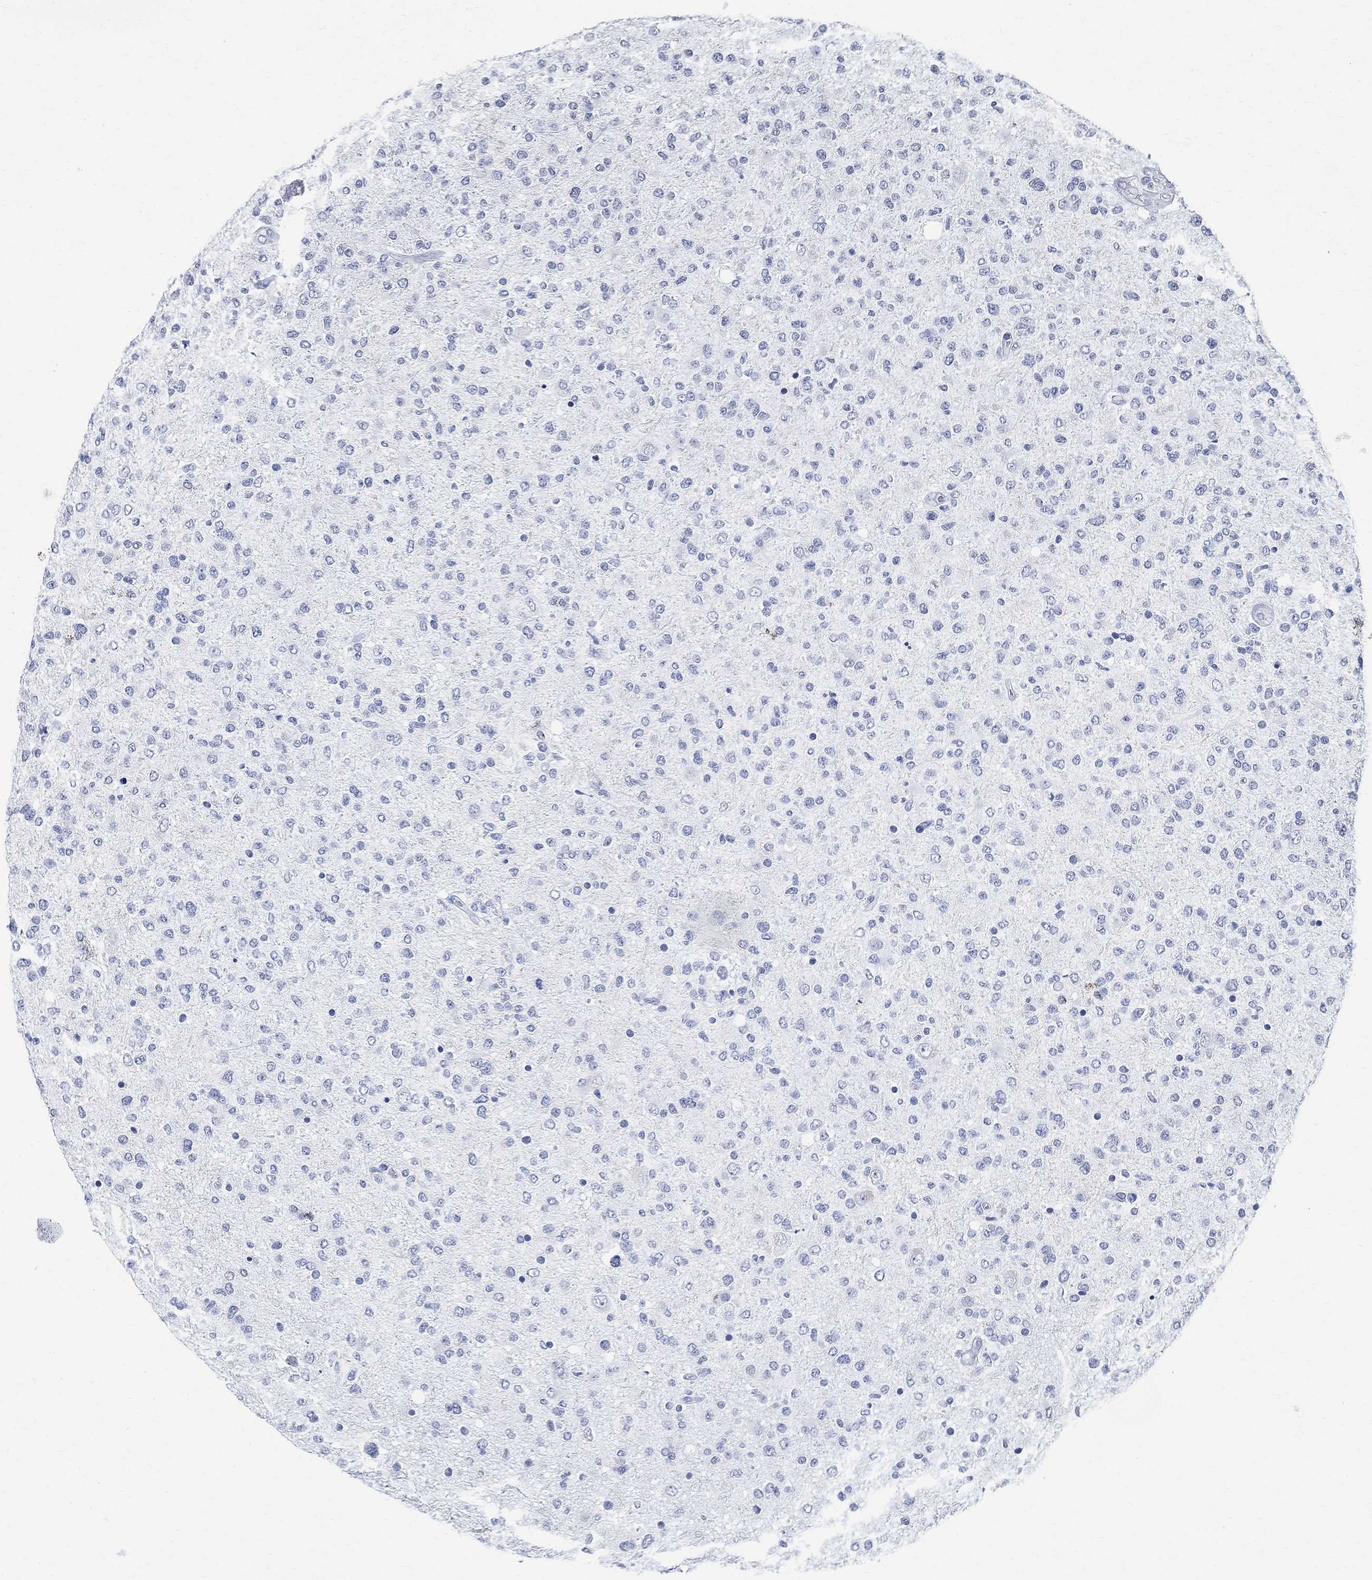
{"staining": {"intensity": "negative", "quantity": "none", "location": "none"}, "tissue": "glioma", "cell_type": "Tumor cells", "image_type": "cancer", "snomed": [{"axis": "morphology", "description": "Glioma, malignant, High grade"}, {"axis": "topography", "description": "Cerebral cortex"}], "caption": "High magnification brightfield microscopy of high-grade glioma (malignant) stained with DAB (3,3'-diaminobenzidine) (brown) and counterstained with hematoxylin (blue): tumor cells show no significant expression.", "gene": "TMEM221", "patient": {"sex": "male", "age": 70}}